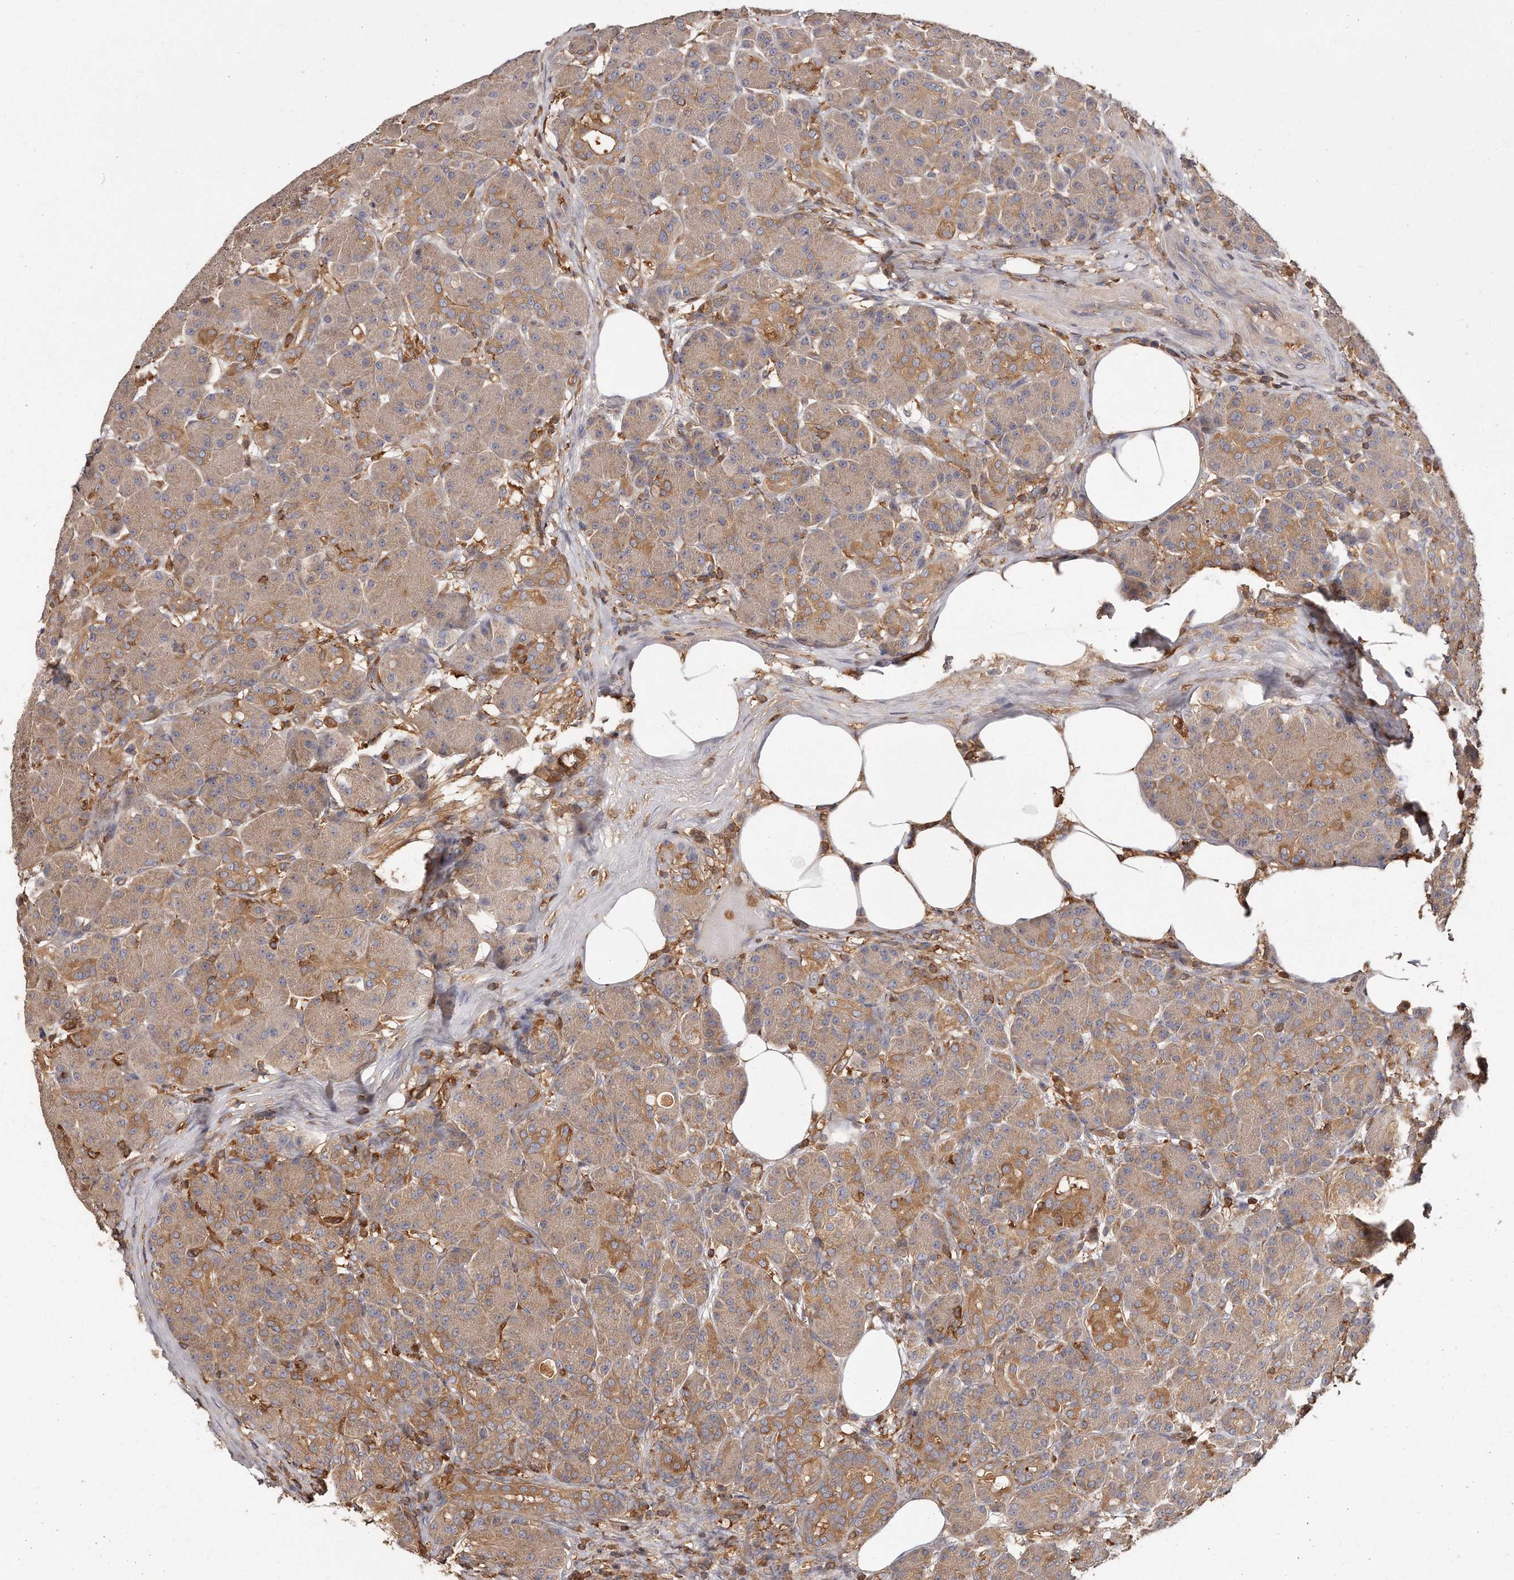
{"staining": {"intensity": "moderate", "quantity": "25%-75%", "location": "cytoplasmic/membranous"}, "tissue": "pancreas", "cell_type": "Exocrine glandular cells", "image_type": "normal", "snomed": [{"axis": "morphology", "description": "Normal tissue, NOS"}, {"axis": "topography", "description": "Pancreas"}], "caption": "Human pancreas stained with a brown dye shows moderate cytoplasmic/membranous positive positivity in about 25%-75% of exocrine glandular cells.", "gene": "CAP1", "patient": {"sex": "male", "age": 63}}